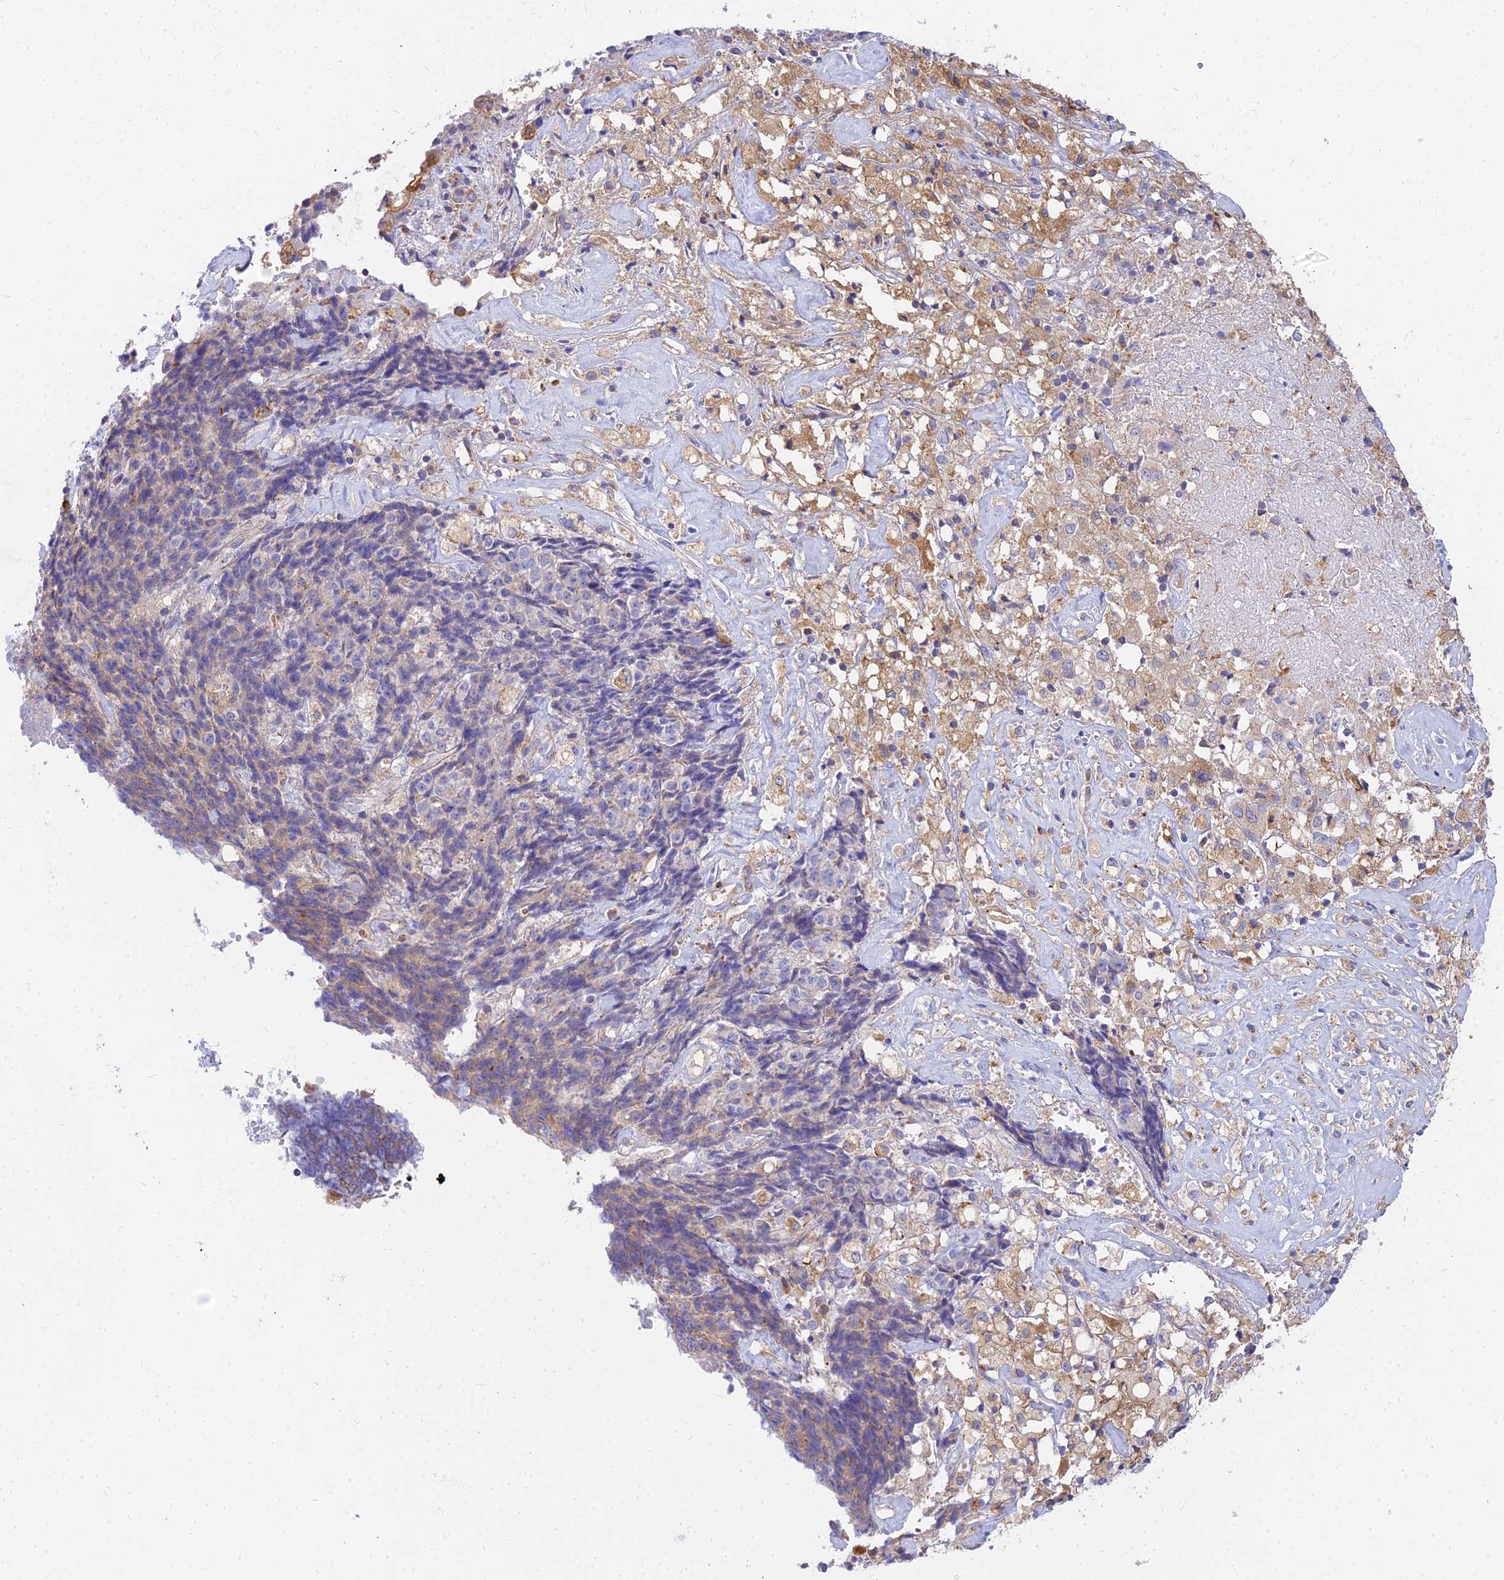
{"staining": {"intensity": "negative", "quantity": "none", "location": "none"}, "tissue": "ovarian cancer", "cell_type": "Tumor cells", "image_type": "cancer", "snomed": [{"axis": "morphology", "description": "Carcinoma, endometroid"}, {"axis": "topography", "description": "Ovary"}], "caption": "Ovarian cancer (endometroid carcinoma) was stained to show a protein in brown. There is no significant expression in tumor cells. The staining was performed using DAB to visualize the protein expression in brown, while the nuclei were stained in blue with hematoxylin (Magnification: 20x).", "gene": "ARL8B", "patient": {"sex": "female", "age": 42}}